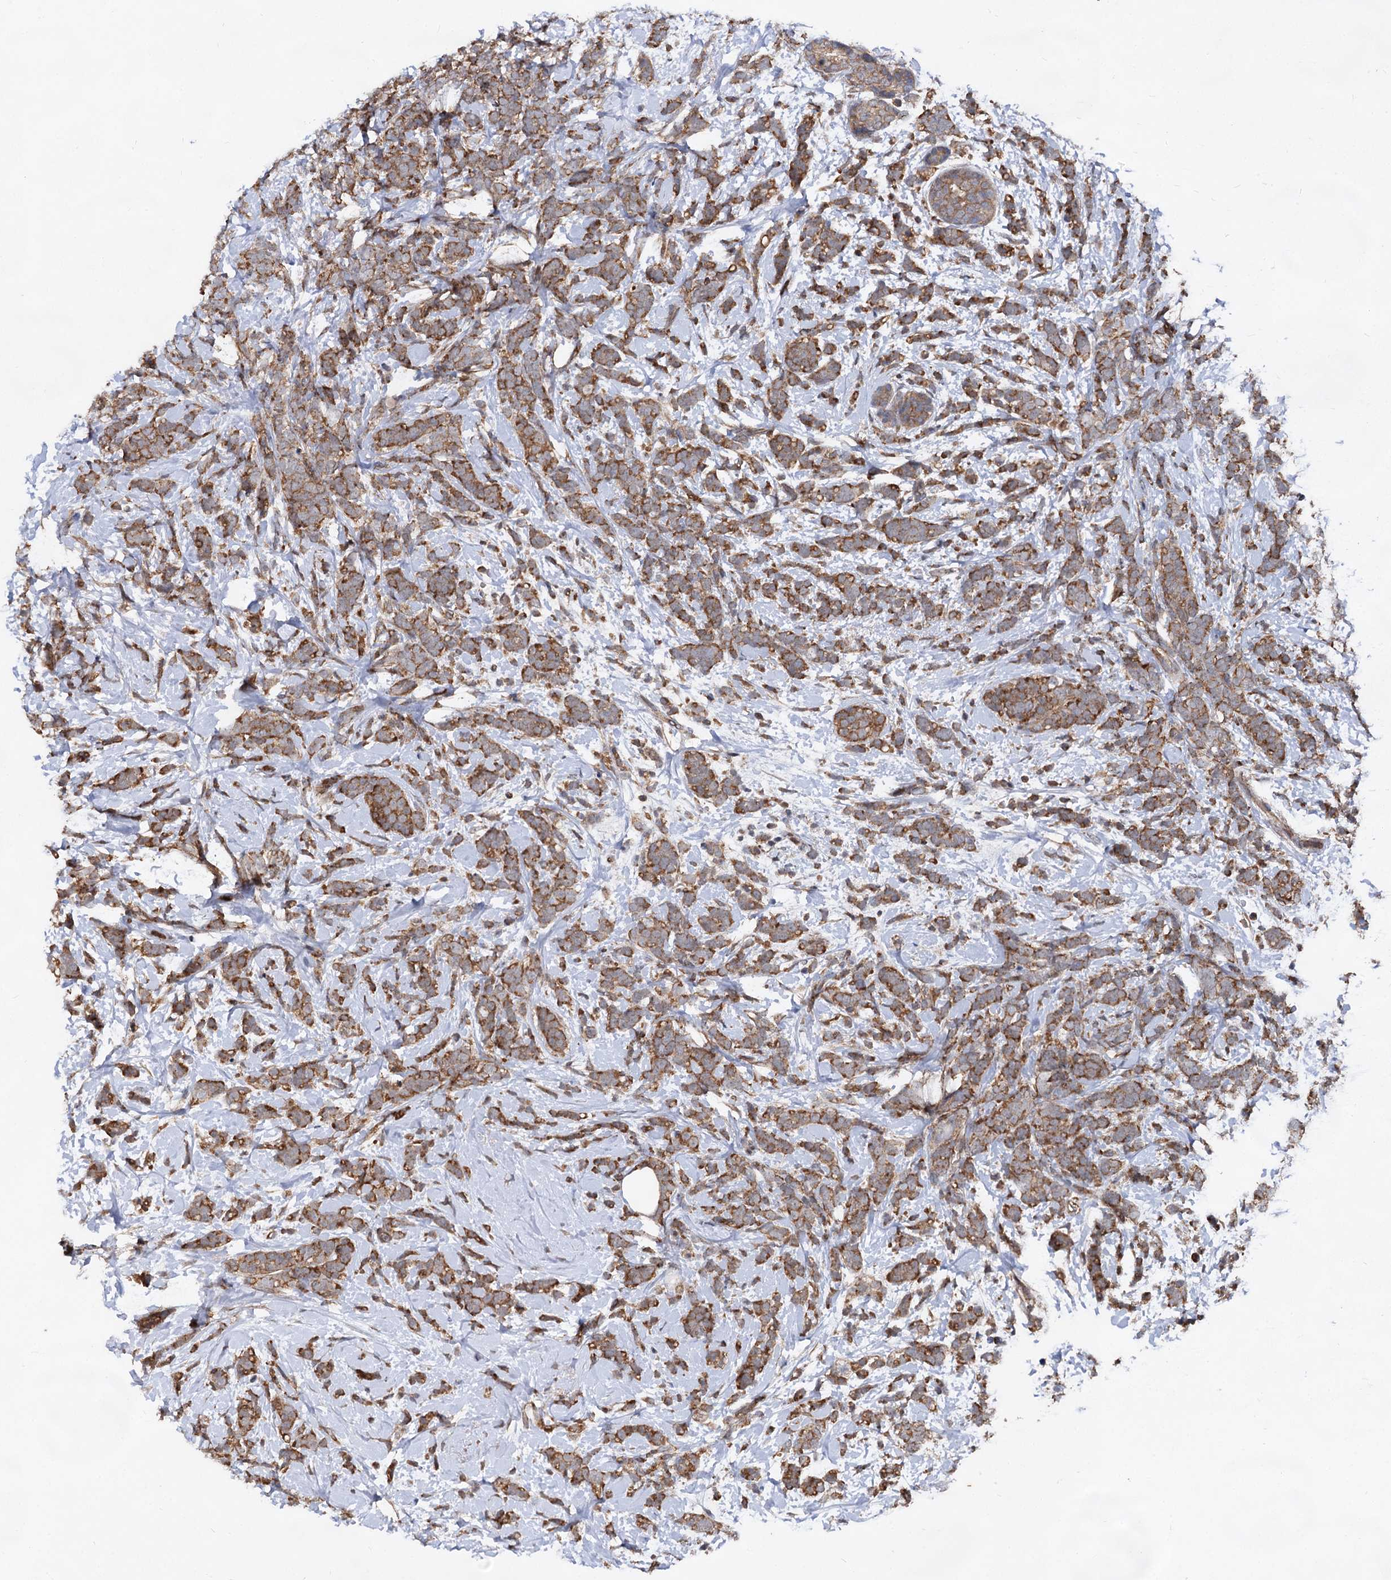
{"staining": {"intensity": "moderate", "quantity": ">75%", "location": "cytoplasmic/membranous"}, "tissue": "breast cancer", "cell_type": "Tumor cells", "image_type": "cancer", "snomed": [{"axis": "morphology", "description": "Lobular carcinoma"}, {"axis": "topography", "description": "Breast"}], "caption": "Immunohistochemistry of human lobular carcinoma (breast) displays medium levels of moderate cytoplasmic/membranous staining in approximately >75% of tumor cells.", "gene": "TEX9", "patient": {"sex": "female", "age": 58}}